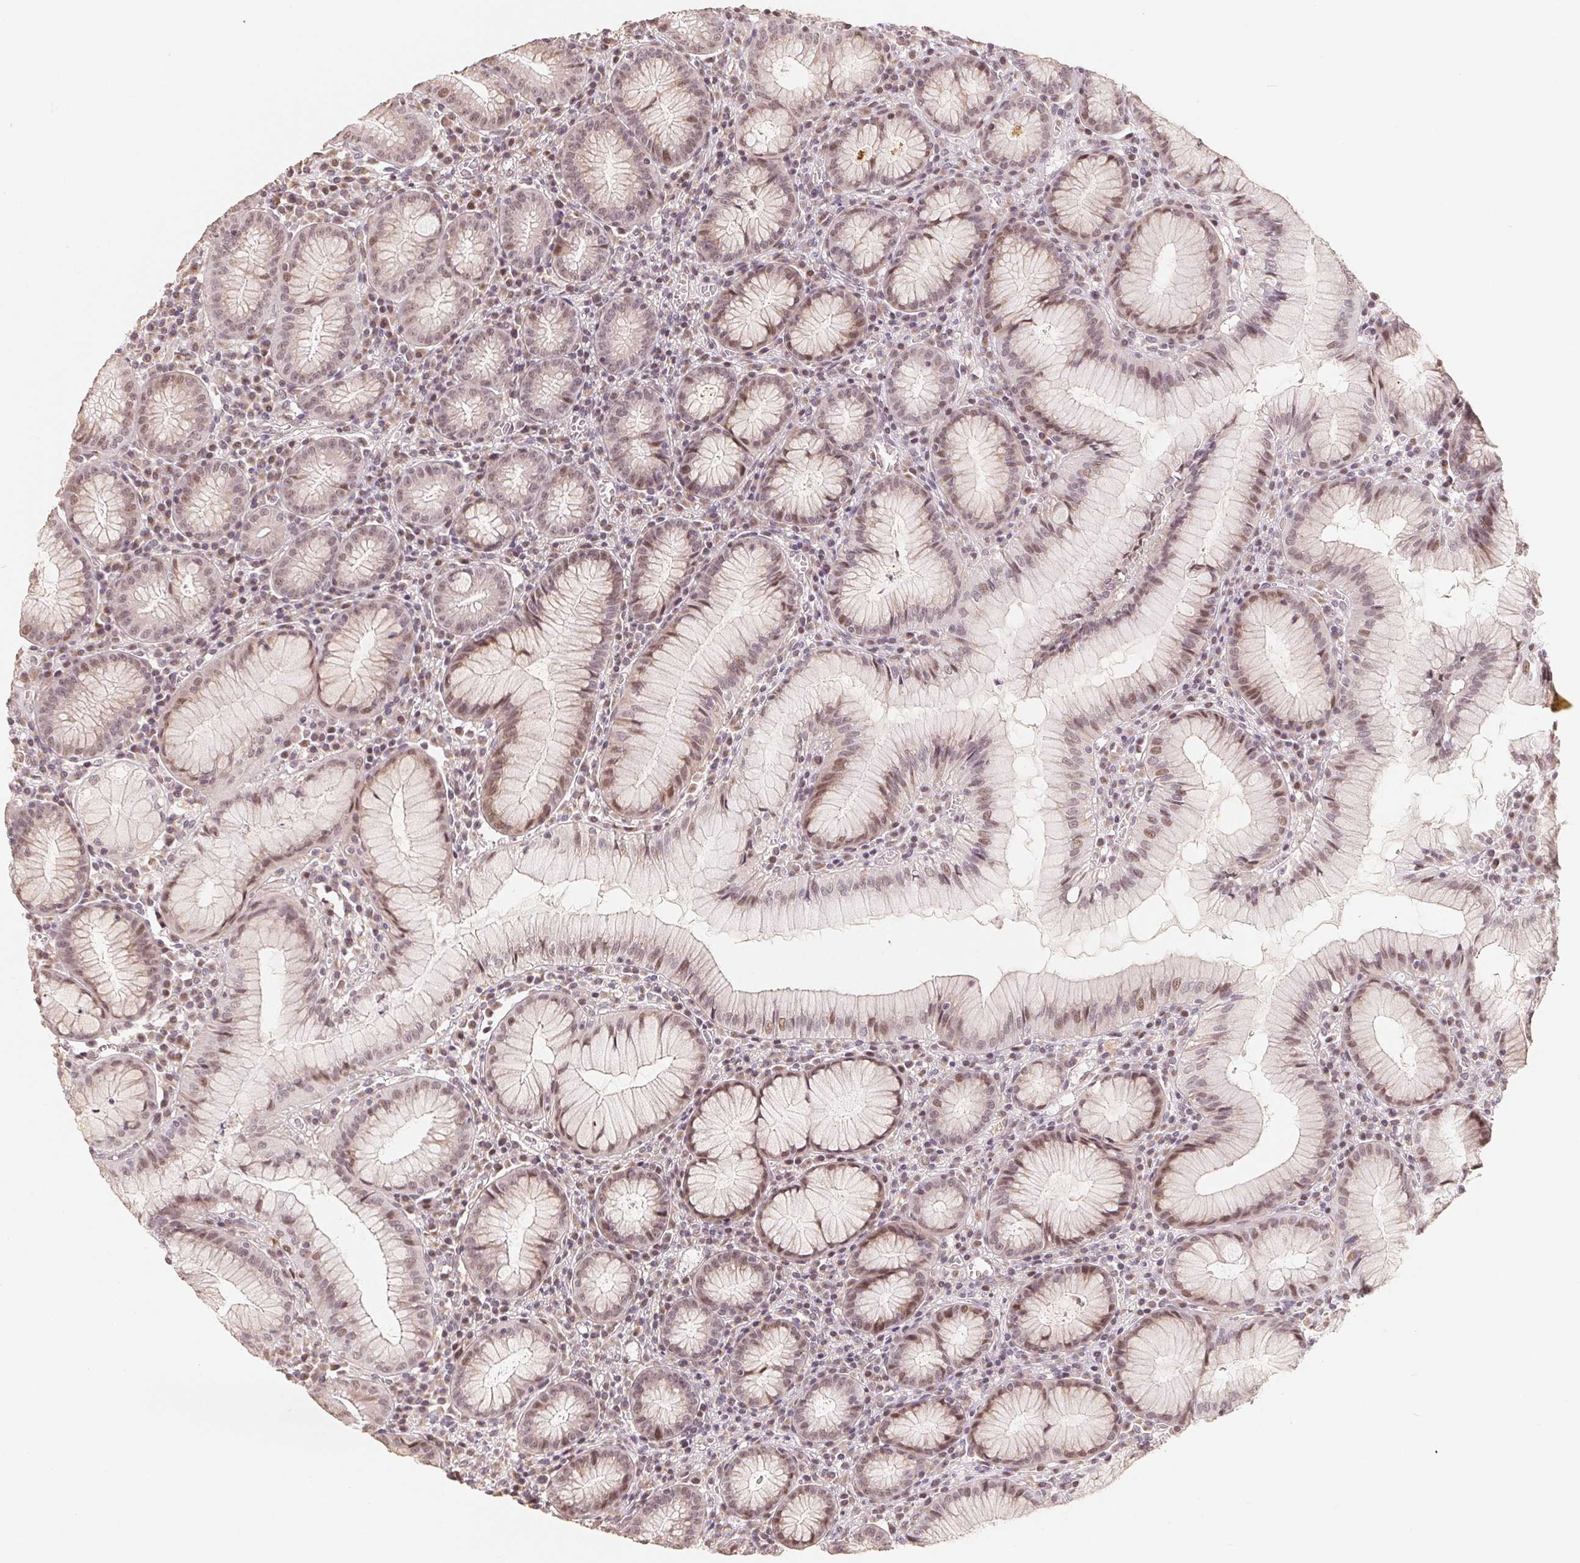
{"staining": {"intensity": "weak", "quantity": ">75%", "location": "cytoplasmic/membranous,nuclear"}, "tissue": "stomach", "cell_type": "Glandular cells", "image_type": "normal", "snomed": [{"axis": "morphology", "description": "Normal tissue, NOS"}, {"axis": "topography", "description": "Stomach"}], "caption": "Human stomach stained with a brown dye reveals weak cytoplasmic/membranous,nuclear positive positivity in approximately >75% of glandular cells.", "gene": "CCDC138", "patient": {"sex": "male", "age": 55}}